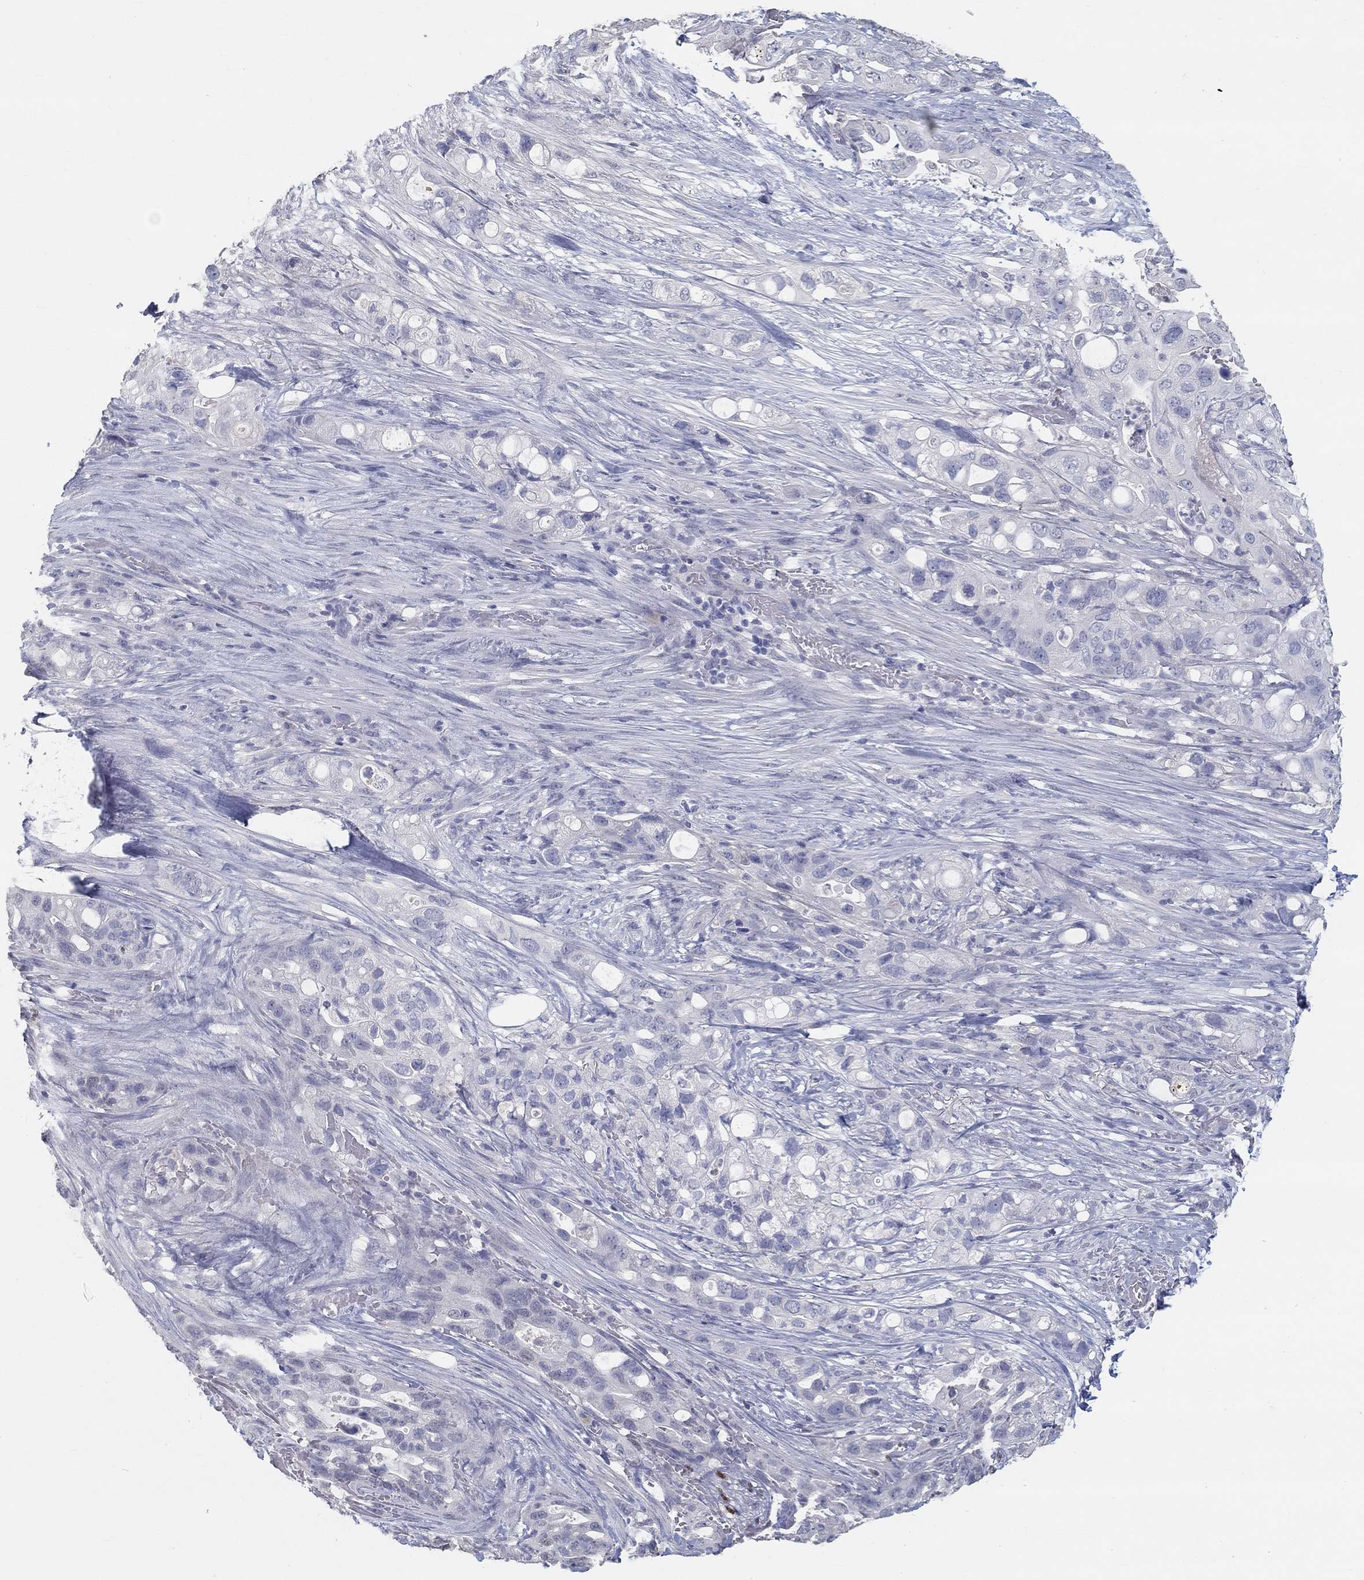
{"staining": {"intensity": "negative", "quantity": "none", "location": "none"}, "tissue": "pancreatic cancer", "cell_type": "Tumor cells", "image_type": "cancer", "snomed": [{"axis": "morphology", "description": "Adenocarcinoma, NOS"}, {"axis": "topography", "description": "Pancreas"}], "caption": "This is a histopathology image of immunohistochemistry (IHC) staining of pancreatic cancer, which shows no positivity in tumor cells.", "gene": "FGF2", "patient": {"sex": "female", "age": 72}}